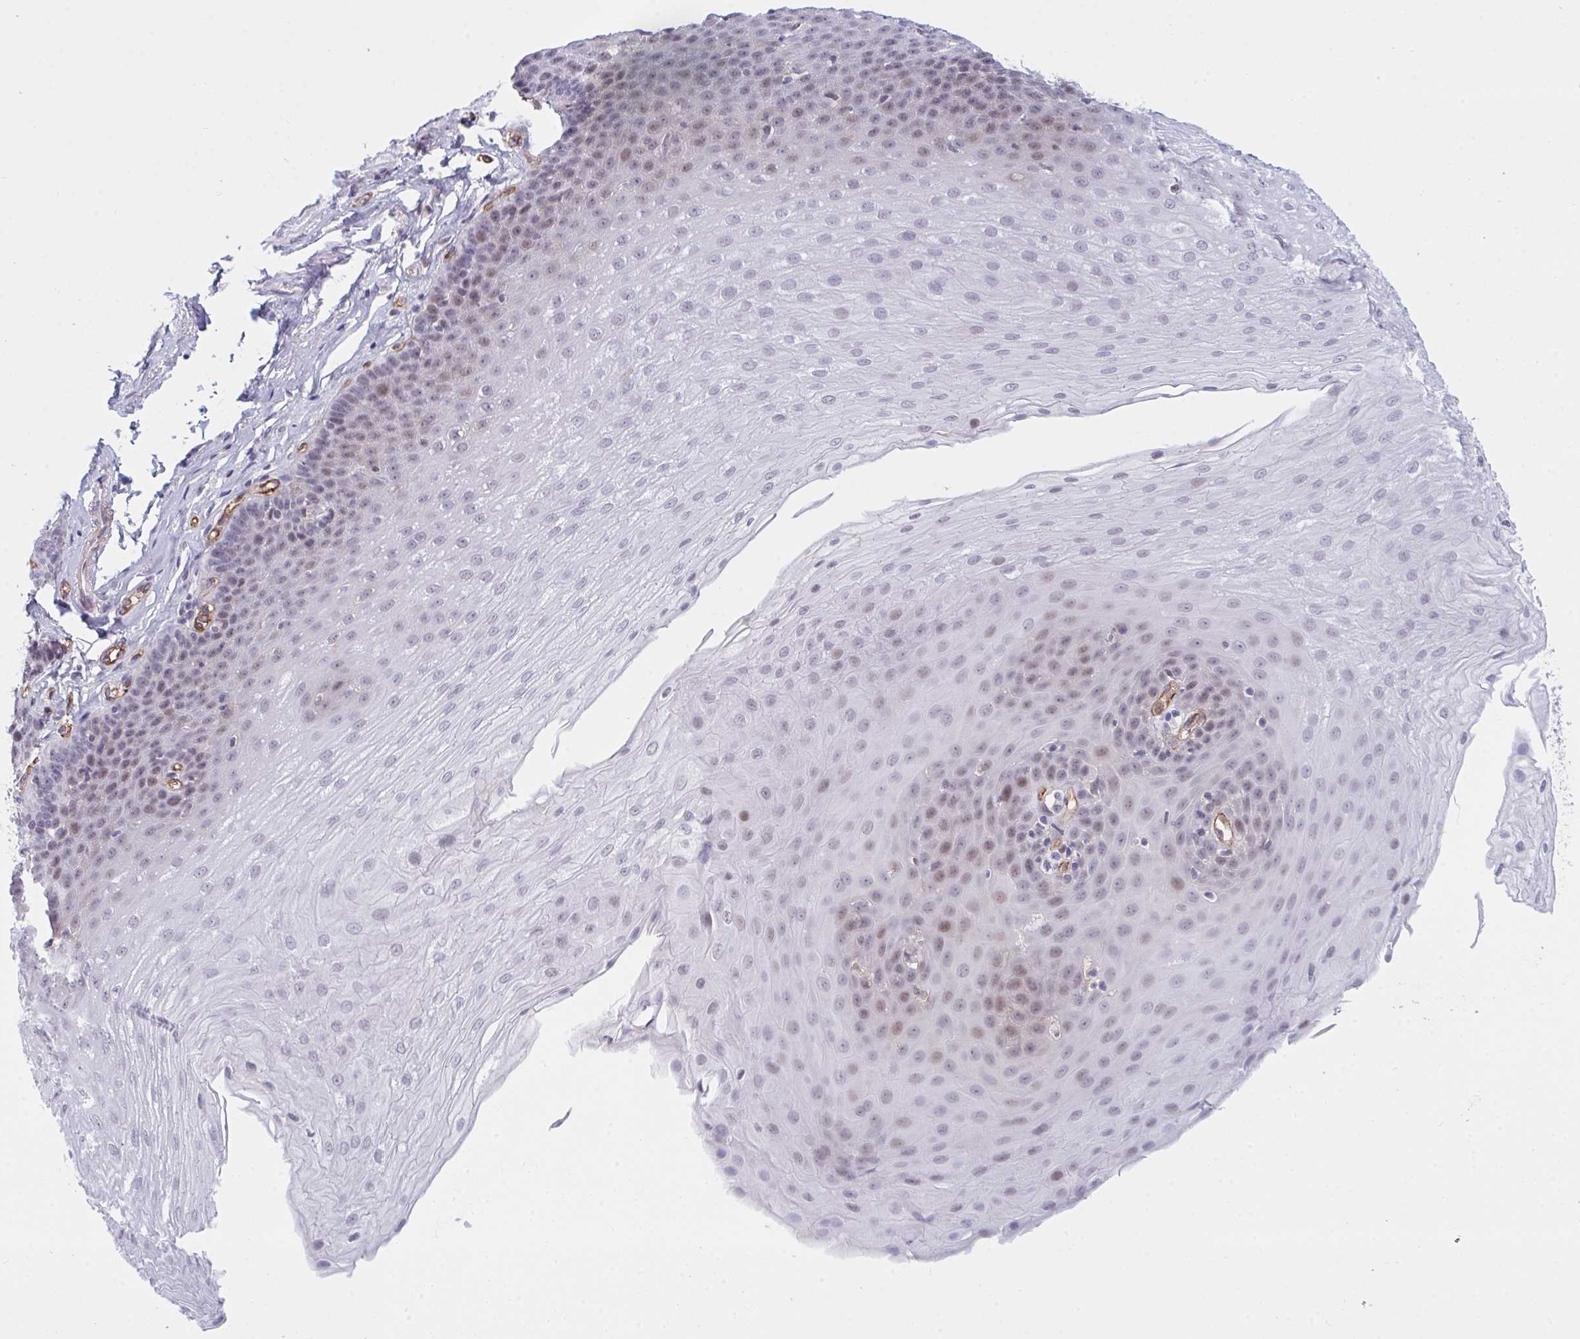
{"staining": {"intensity": "weak", "quantity": "<25%", "location": "nuclear"}, "tissue": "esophagus", "cell_type": "Squamous epithelial cells", "image_type": "normal", "snomed": [{"axis": "morphology", "description": "Normal tissue, NOS"}, {"axis": "topography", "description": "Esophagus"}], "caption": "Immunohistochemistry histopathology image of unremarkable esophagus stained for a protein (brown), which displays no staining in squamous epithelial cells. (Immunohistochemistry (ihc), brightfield microscopy, high magnification).", "gene": "DSCAML1", "patient": {"sex": "female", "age": 81}}